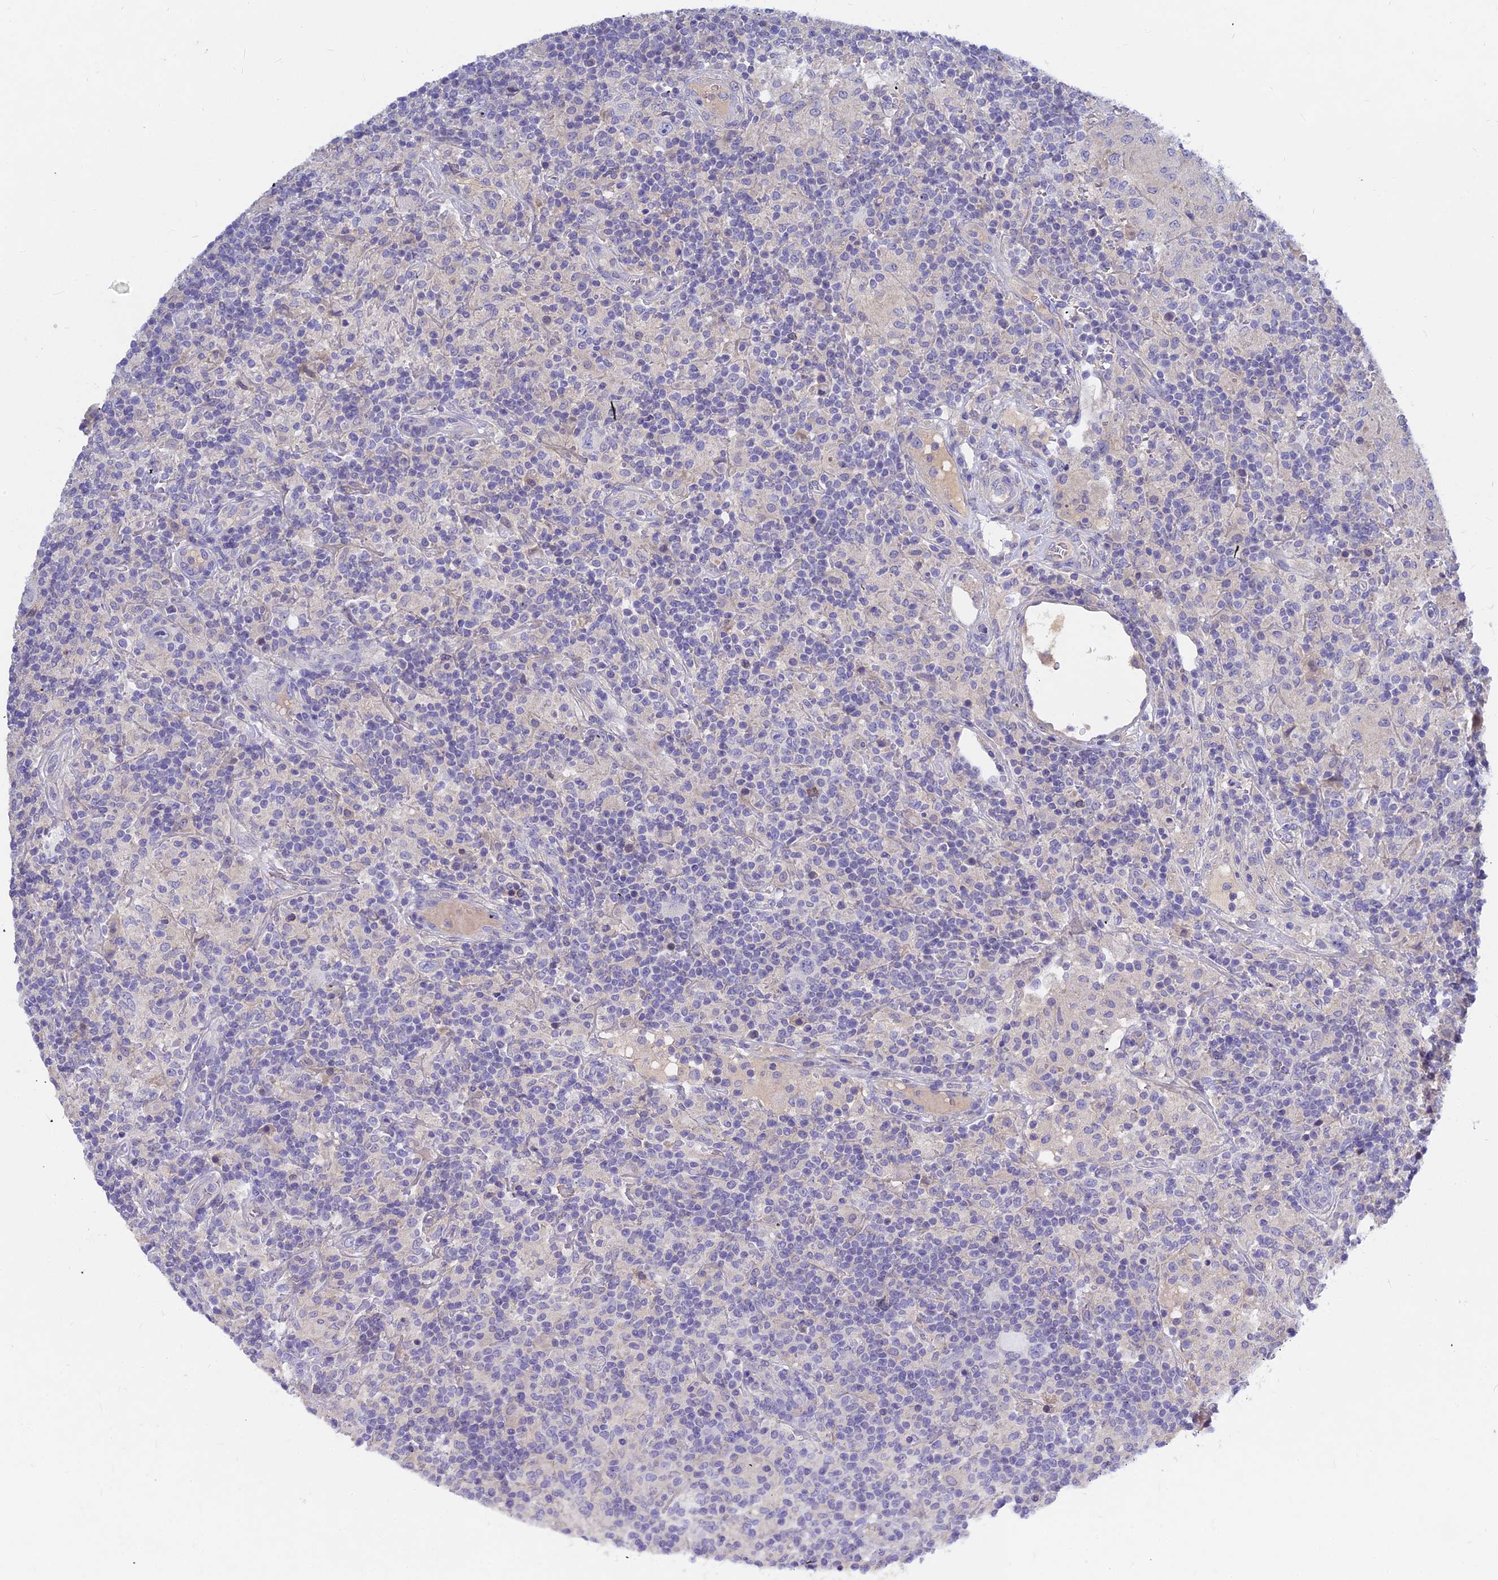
{"staining": {"intensity": "negative", "quantity": "none", "location": "none"}, "tissue": "lymphoma", "cell_type": "Tumor cells", "image_type": "cancer", "snomed": [{"axis": "morphology", "description": "Hodgkin's disease, NOS"}, {"axis": "topography", "description": "Lymph node"}], "caption": "A high-resolution histopathology image shows immunohistochemistry (IHC) staining of lymphoma, which exhibits no significant expression in tumor cells.", "gene": "DMRTA1", "patient": {"sex": "male", "age": 70}}